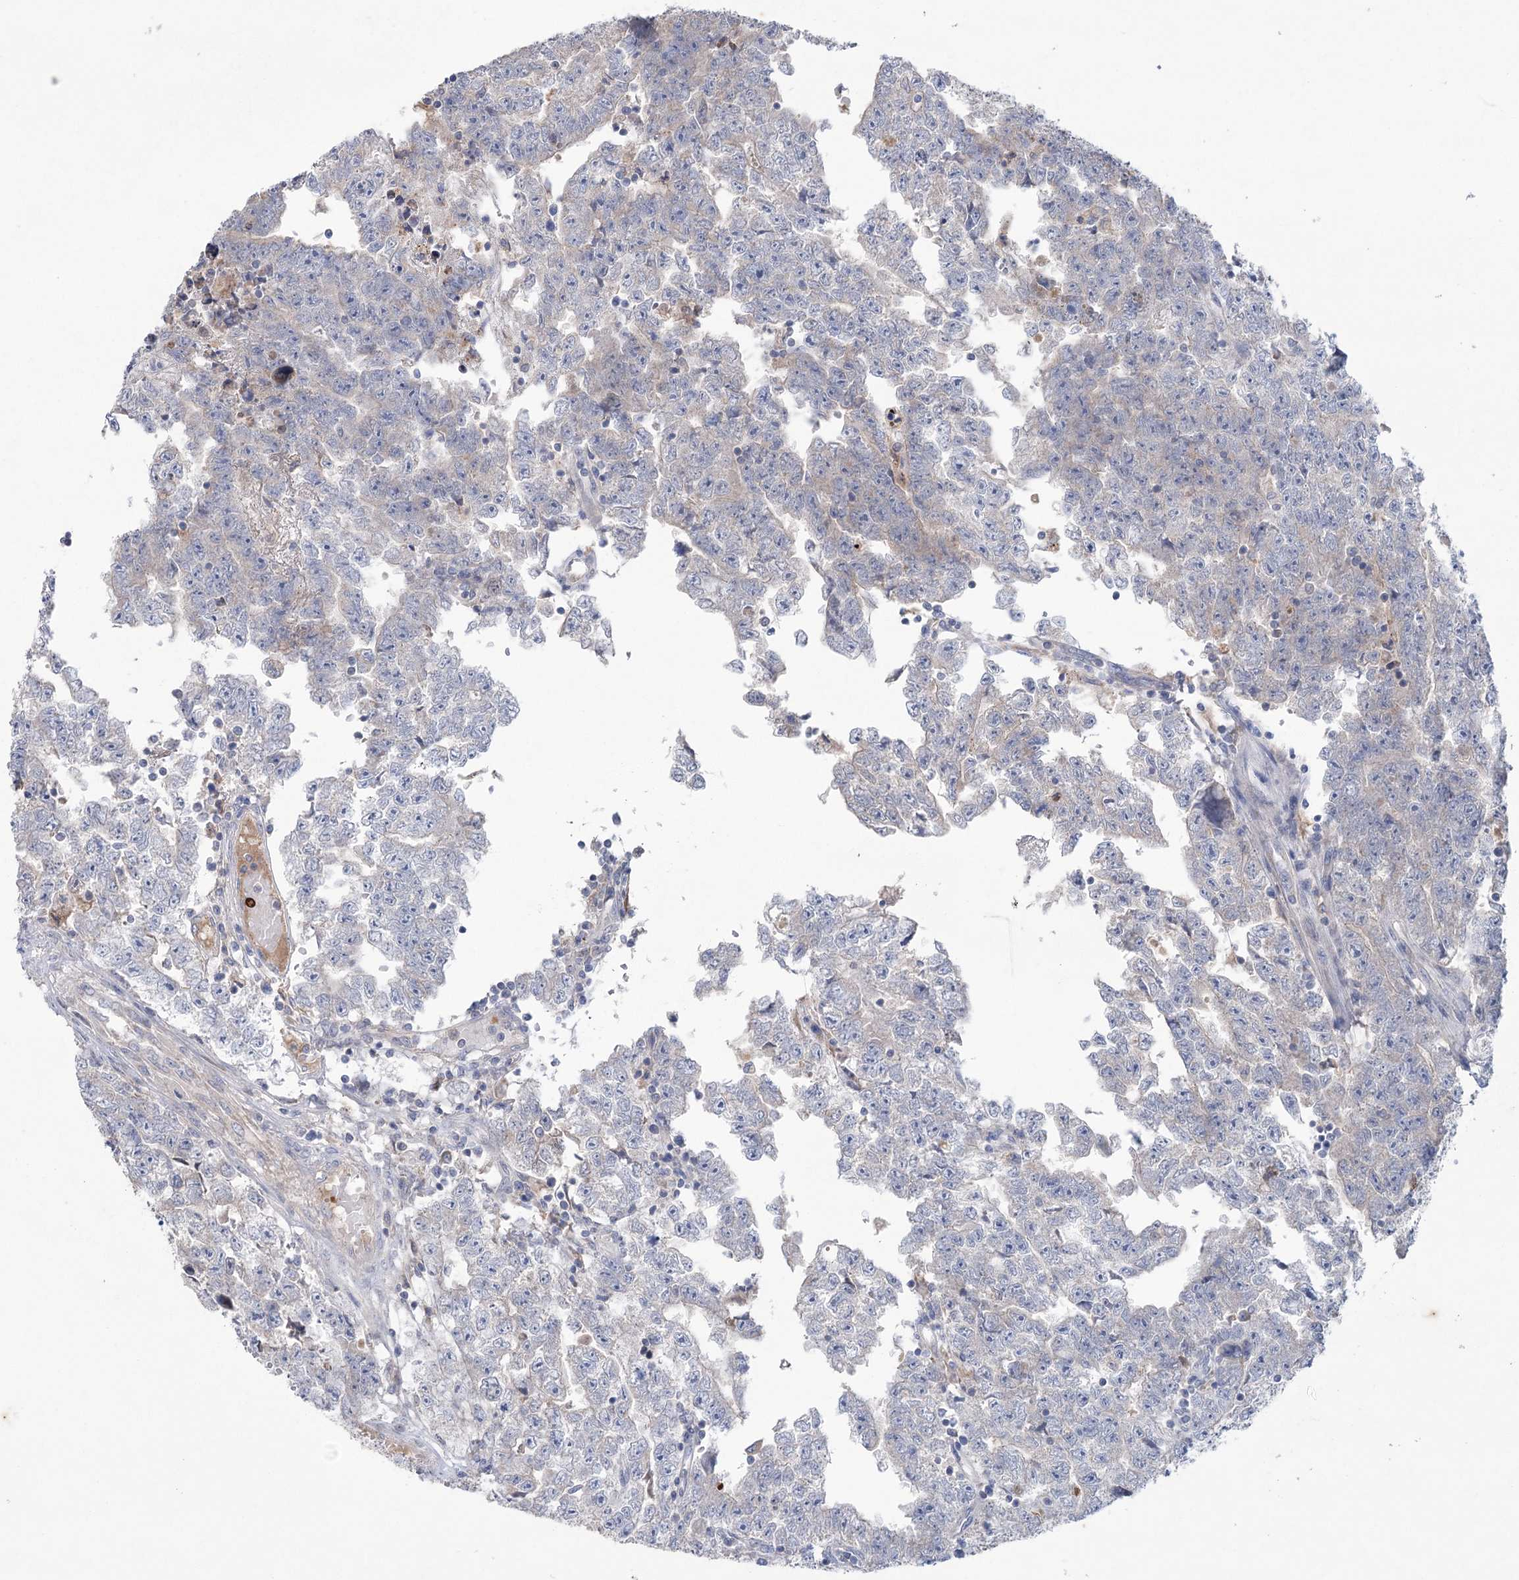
{"staining": {"intensity": "negative", "quantity": "none", "location": "none"}, "tissue": "testis cancer", "cell_type": "Tumor cells", "image_type": "cancer", "snomed": [{"axis": "morphology", "description": "Carcinoma, Embryonal, NOS"}, {"axis": "topography", "description": "Testis"}], "caption": "Photomicrograph shows no protein staining in tumor cells of testis cancer tissue.", "gene": "MTCH2", "patient": {"sex": "male", "age": 25}}